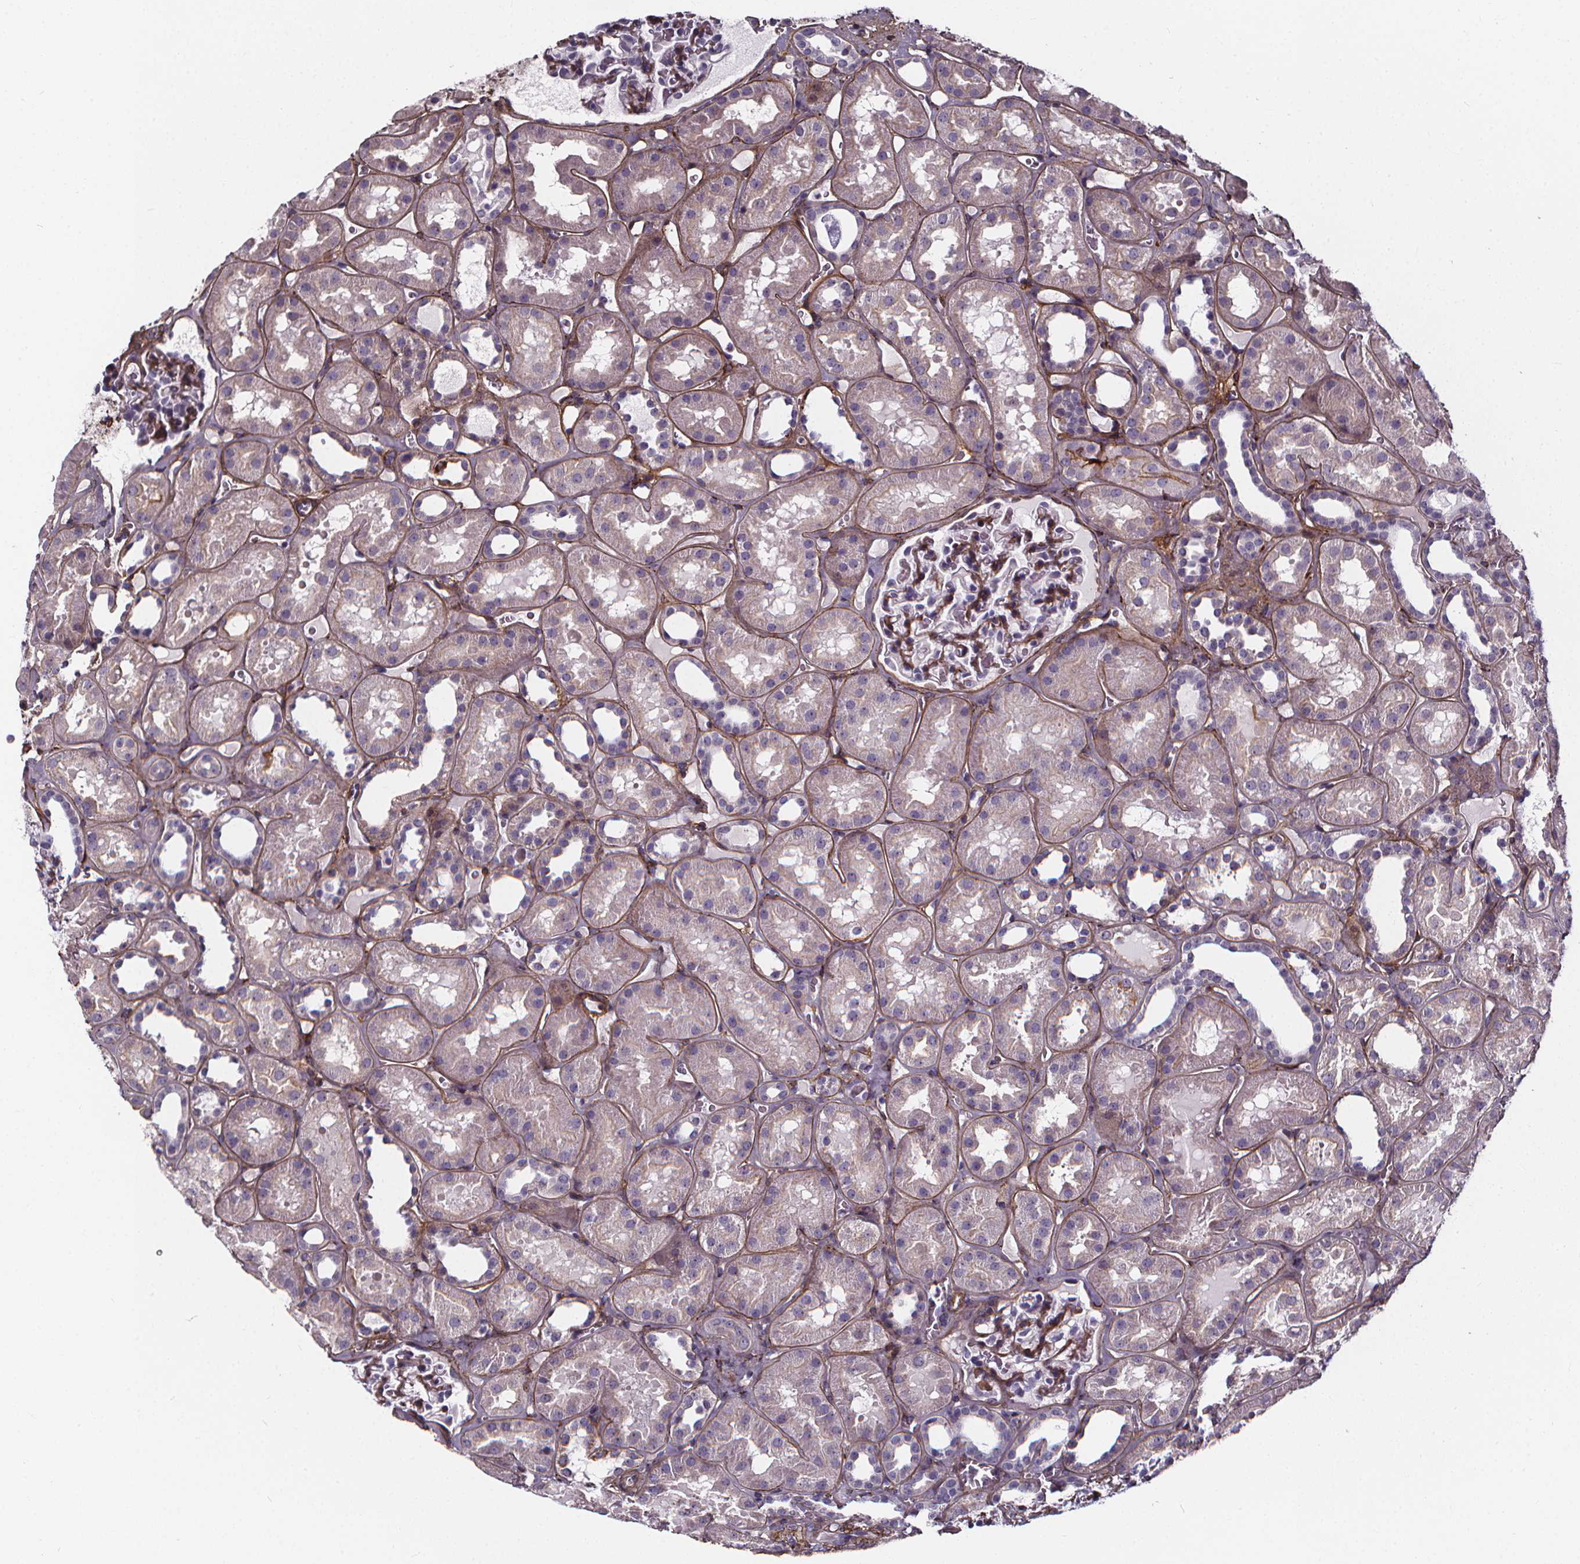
{"staining": {"intensity": "moderate", "quantity": "25%-75%", "location": "cytoplasmic/membranous"}, "tissue": "kidney", "cell_type": "Cells in glomeruli", "image_type": "normal", "snomed": [{"axis": "morphology", "description": "Normal tissue, NOS"}, {"axis": "topography", "description": "Kidney"}], "caption": "This is an image of immunohistochemistry staining of unremarkable kidney, which shows moderate positivity in the cytoplasmic/membranous of cells in glomeruli.", "gene": "AEBP1", "patient": {"sex": "female", "age": 41}}